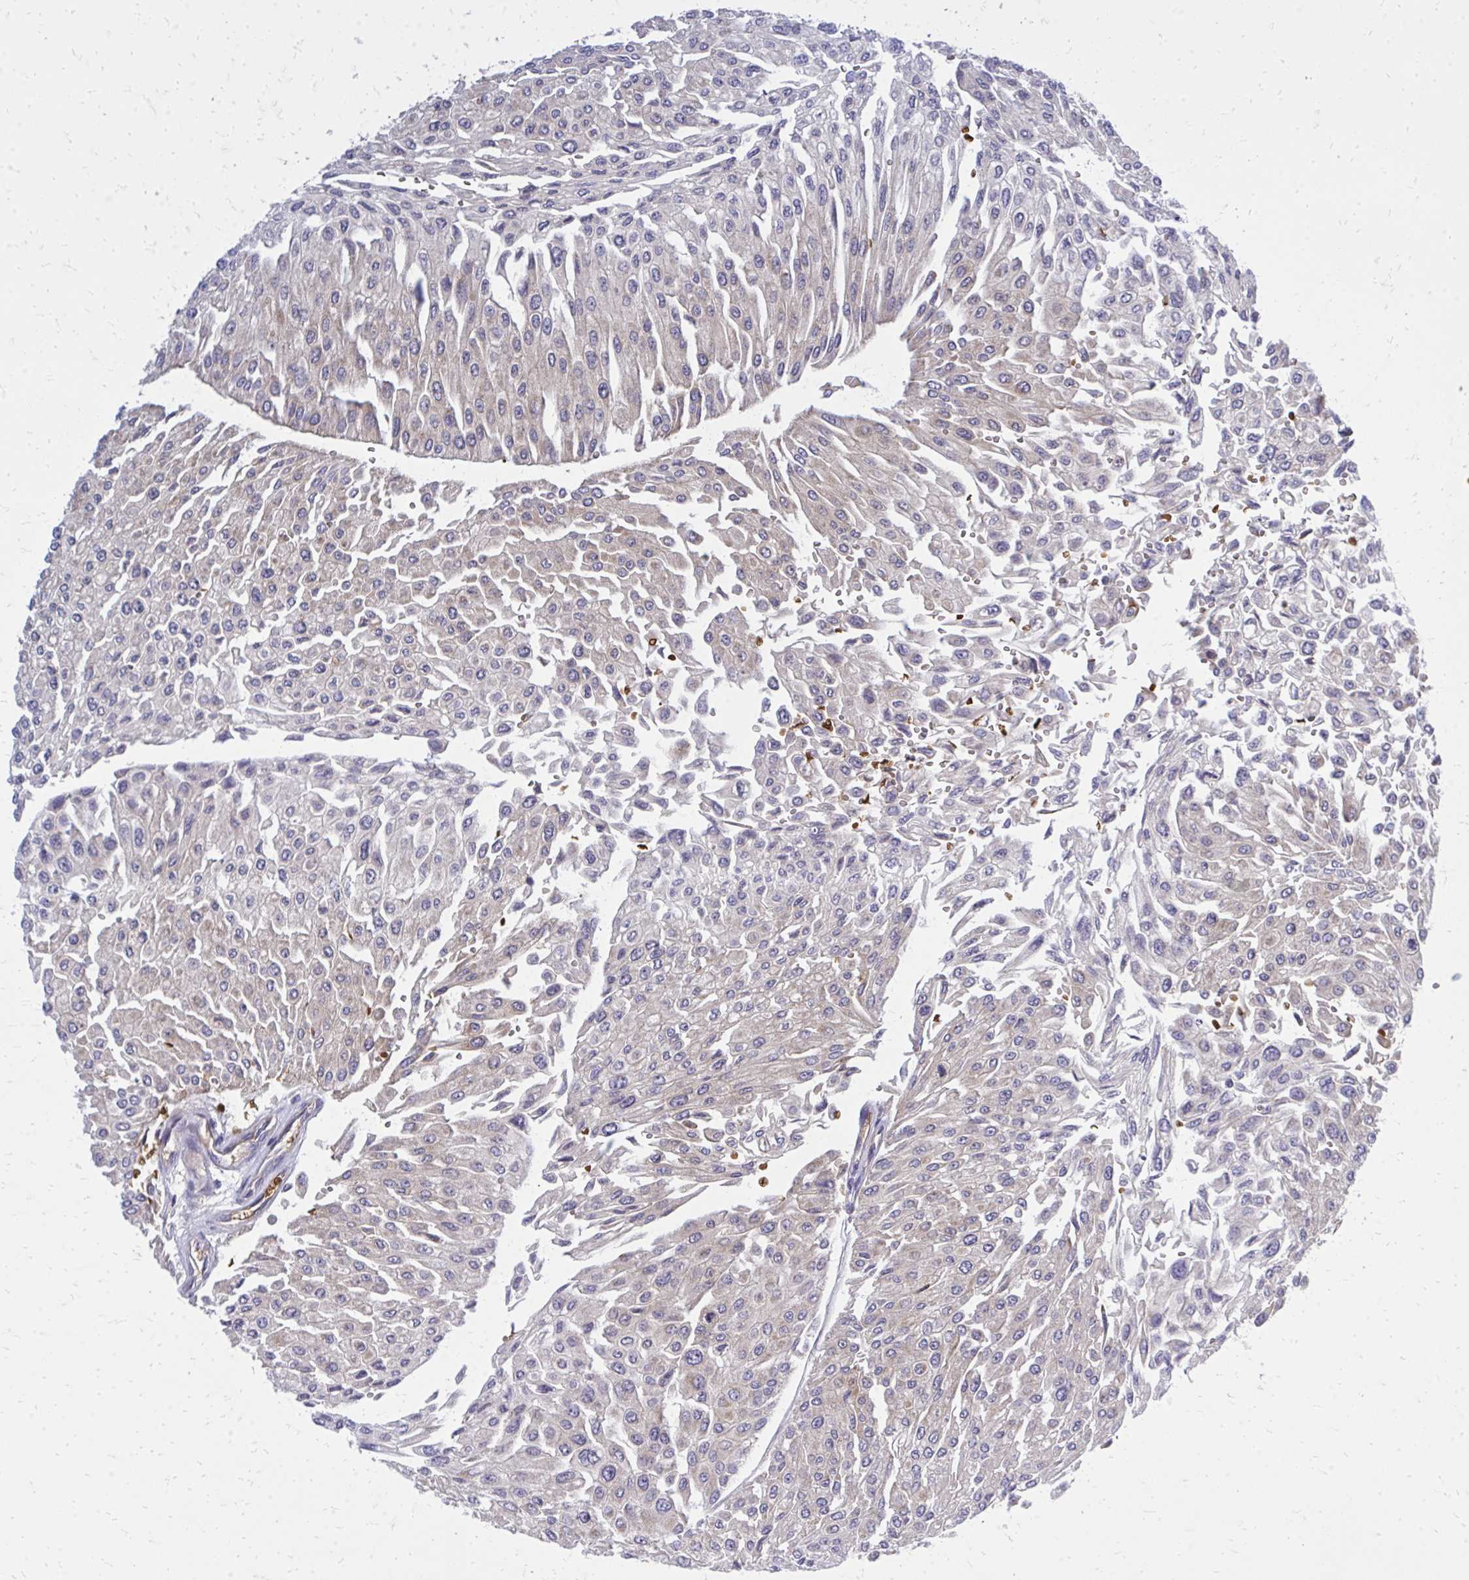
{"staining": {"intensity": "weak", "quantity": "<25%", "location": "cytoplasmic/membranous"}, "tissue": "urothelial cancer", "cell_type": "Tumor cells", "image_type": "cancer", "snomed": [{"axis": "morphology", "description": "Urothelial carcinoma, NOS"}, {"axis": "topography", "description": "Urinary bladder"}], "caption": "Tumor cells are negative for protein expression in human transitional cell carcinoma.", "gene": "PDK4", "patient": {"sex": "male", "age": 67}}